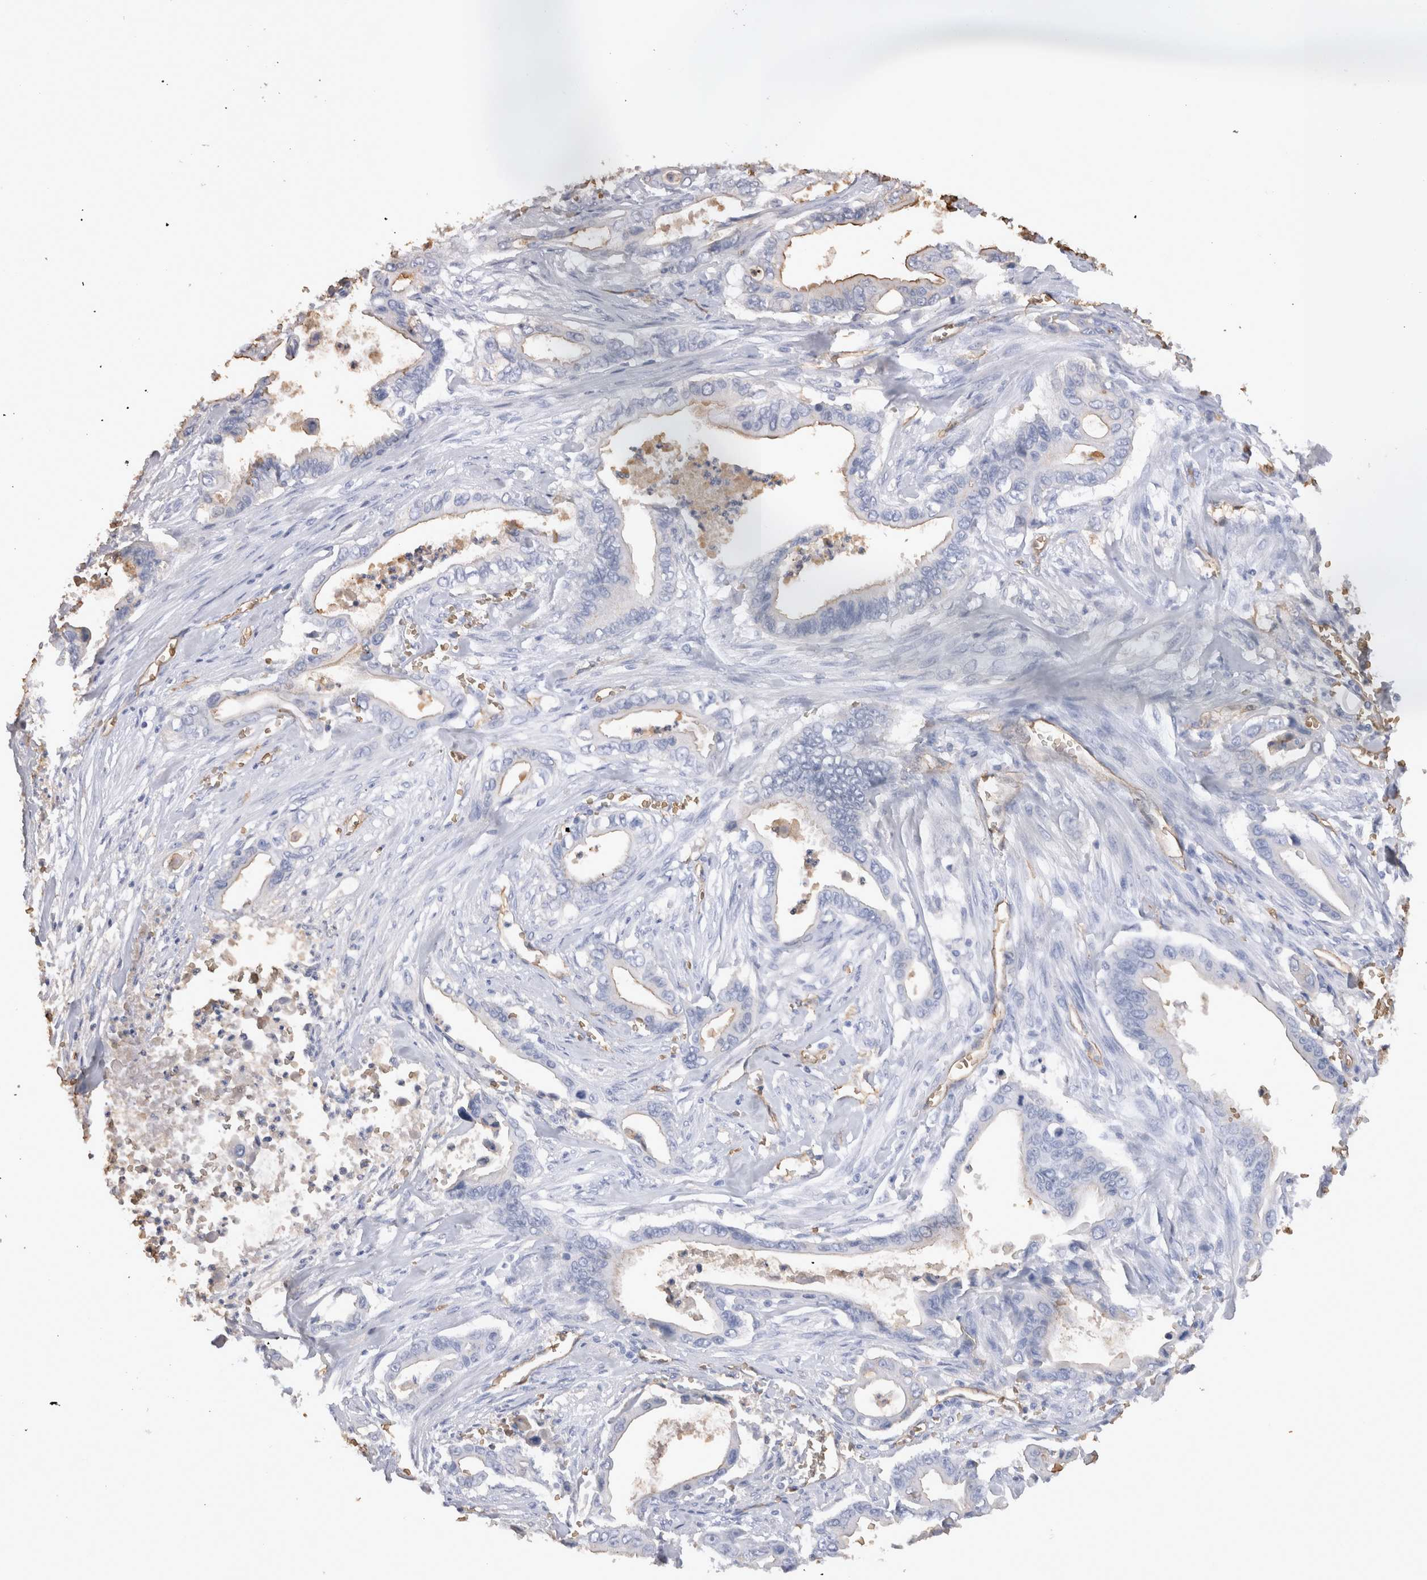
{"staining": {"intensity": "negative", "quantity": "none", "location": "none"}, "tissue": "pancreatic cancer", "cell_type": "Tumor cells", "image_type": "cancer", "snomed": [{"axis": "morphology", "description": "Adenocarcinoma, NOS"}, {"axis": "topography", "description": "Pancreas"}], "caption": "Immunohistochemistry (IHC) micrograph of pancreatic cancer stained for a protein (brown), which displays no staining in tumor cells. Nuclei are stained in blue.", "gene": "IL17RC", "patient": {"sex": "male", "age": 59}}